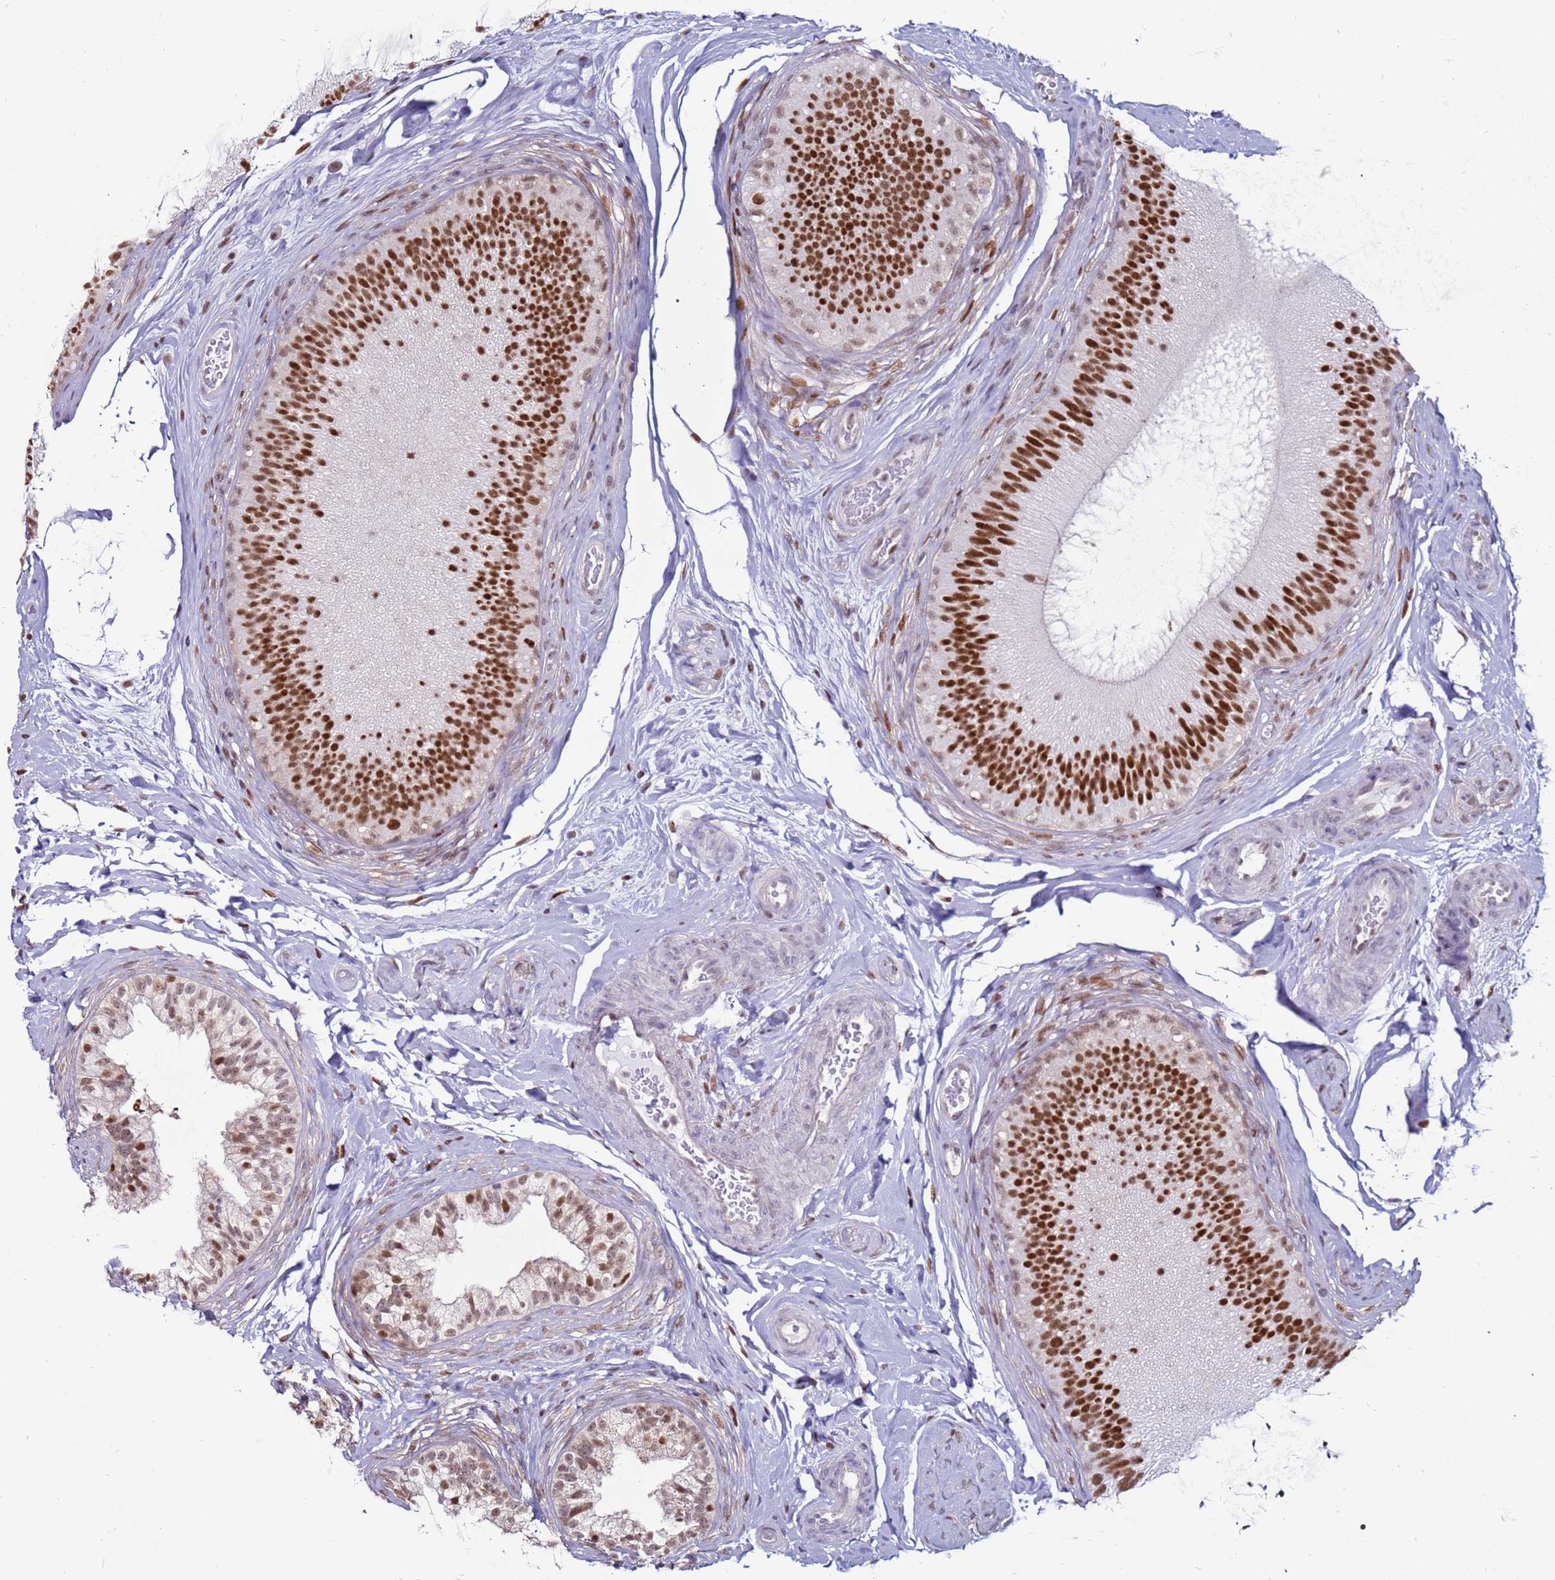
{"staining": {"intensity": "strong", "quantity": "25%-75%", "location": "nuclear"}, "tissue": "epididymis", "cell_type": "Glandular cells", "image_type": "normal", "snomed": [{"axis": "morphology", "description": "Normal tissue, NOS"}, {"axis": "topography", "description": "Epididymis"}], "caption": "Immunohistochemistry (IHC) staining of benign epididymis, which demonstrates high levels of strong nuclear expression in about 25%-75% of glandular cells indicating strong nuclear protein expression. The staining was performed using DAB (brown) for protein detection and nuclei were counterstained in hematoxylin (blue).", "gene": "KPNA4", "patient": {"sex": "male", "age": 45}}